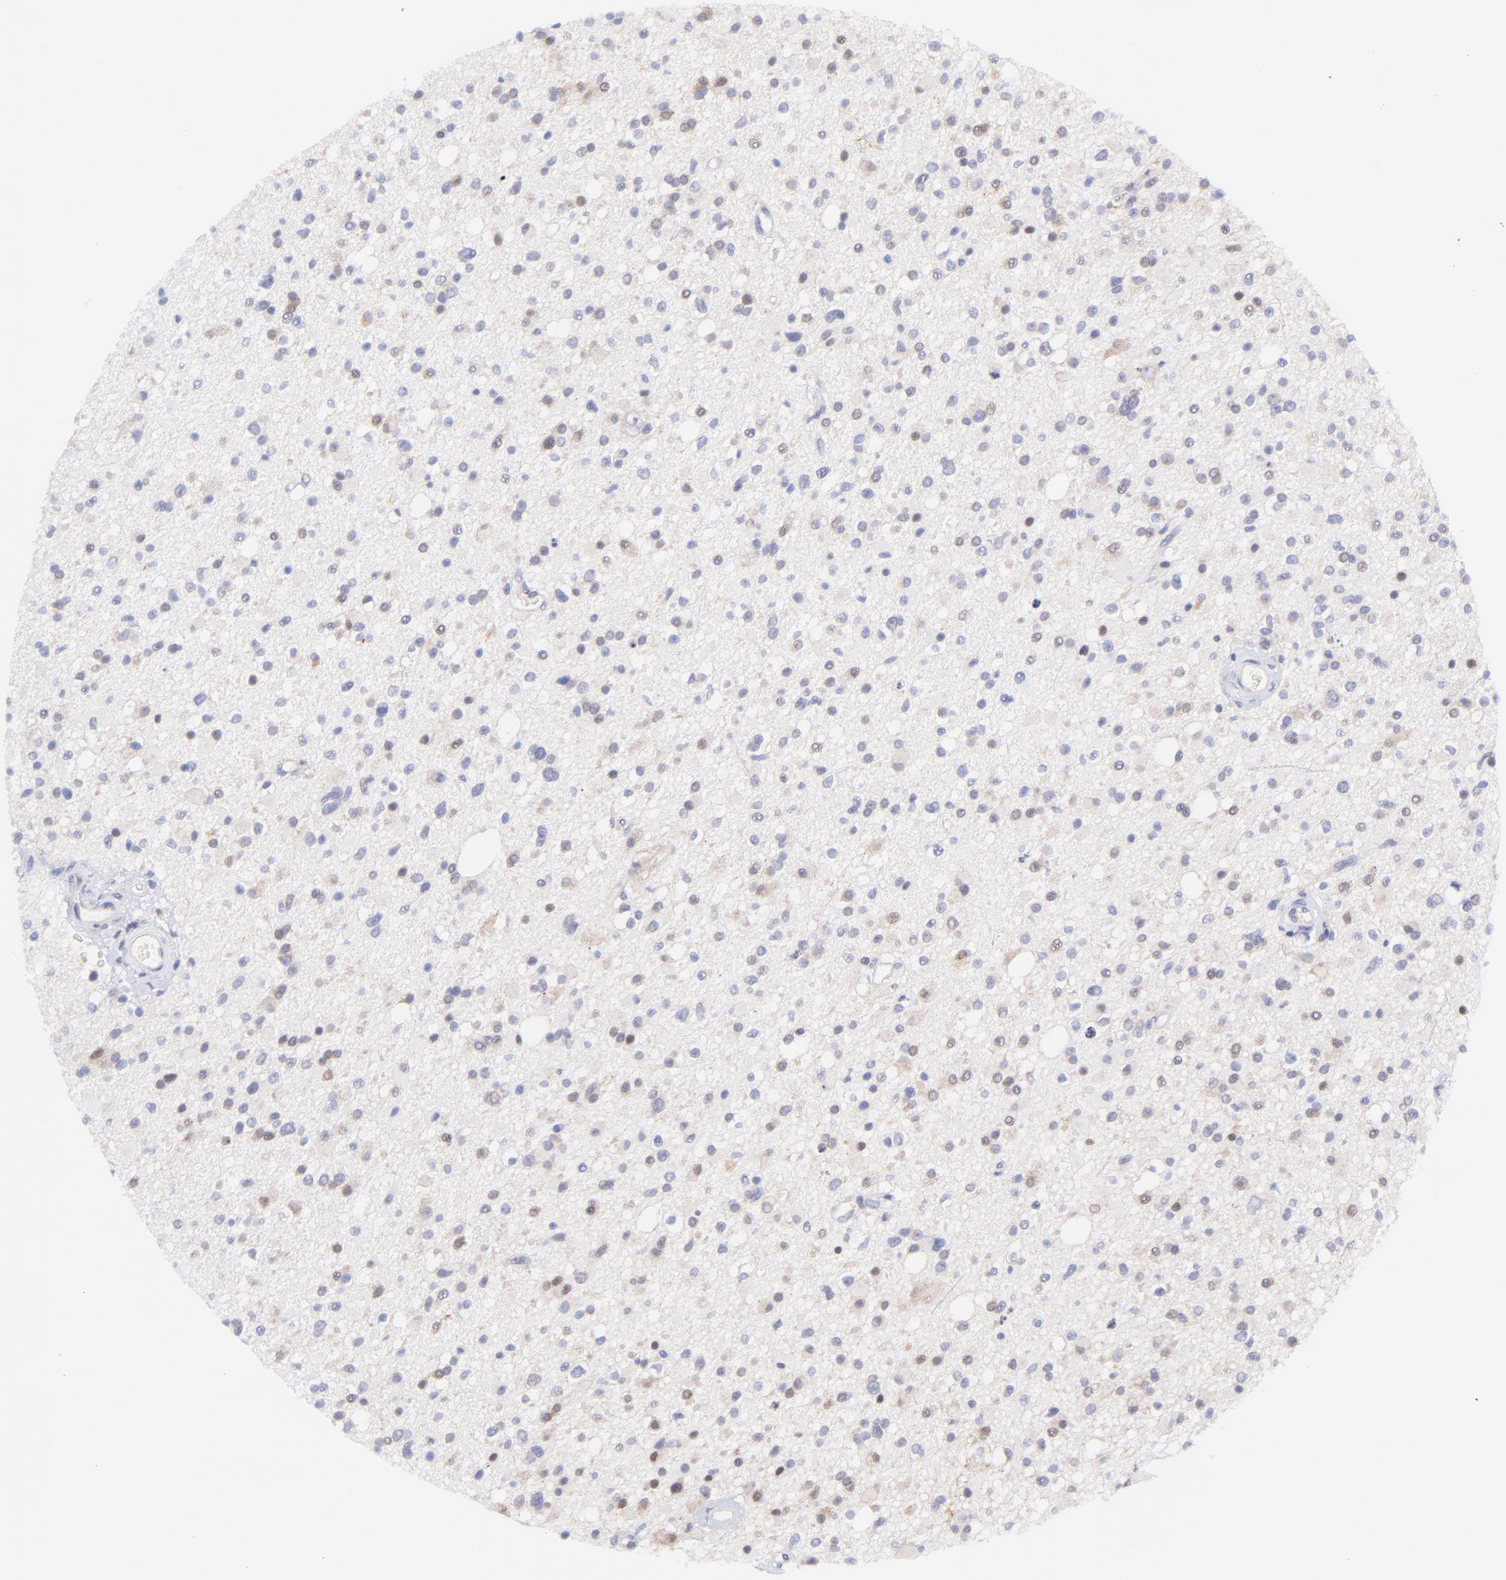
{"staining": {"intensity": "weak", "quantity": "<25%", "location": "nuclear"}, "tissue": "glioma", "cell_type": "Tumor cells", "image_type": "cancer", "snomed": [{"axis": "morphology", "description": "Glioma, malignant, High grade"}, {"axis": "topography", "description": "Brain"}], "caption": "Immunohistochemical staining of high-grade glioma (malignant) displays no significant positivity in tumor cells.", "gene": "PBDC1", "patient": {"sex": "male", "age": 33}}